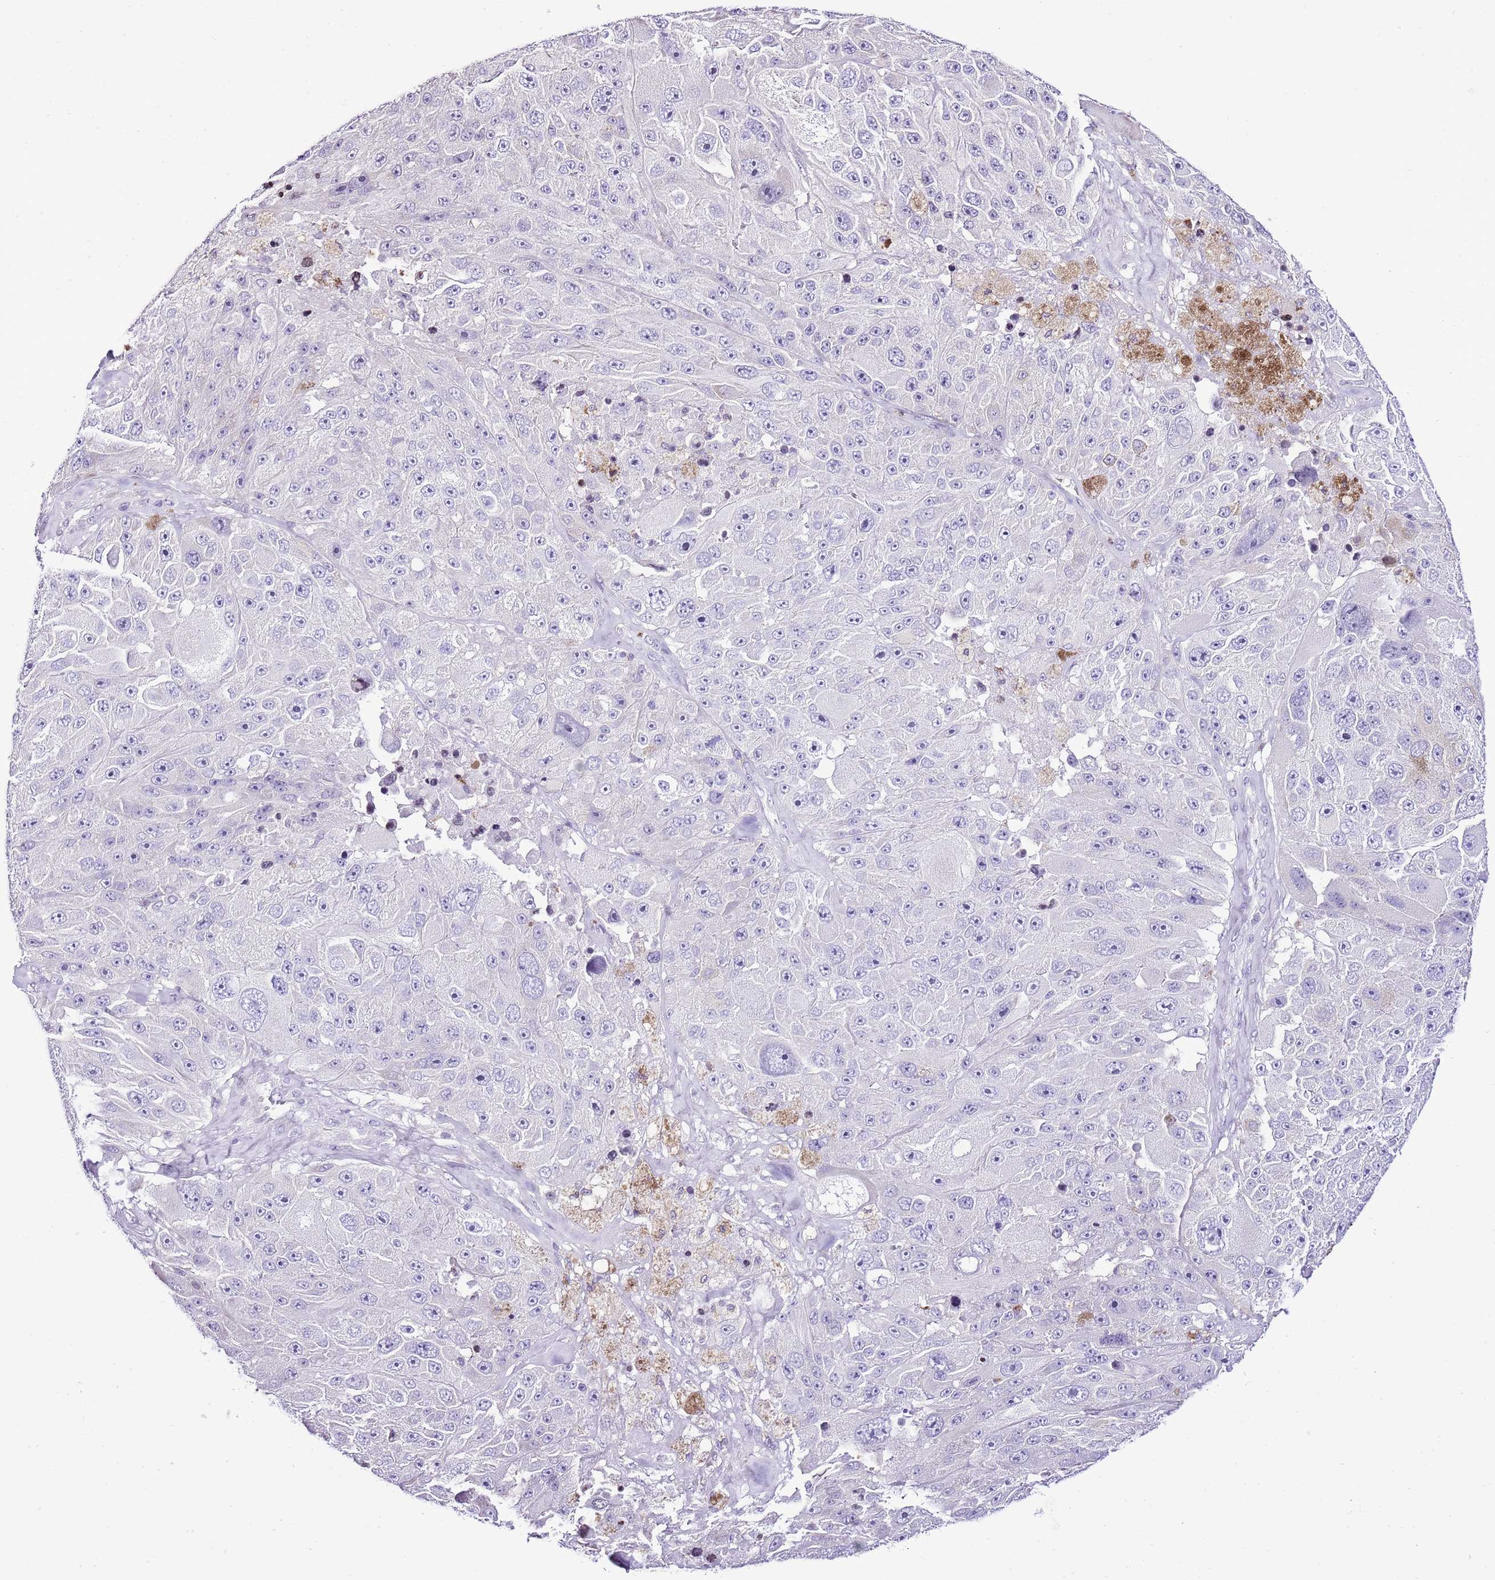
{"staining": {"intensity": "negative", "quantity": "none", "location": "none"}, "tissue": "melanoma", "cell_type": "Tumor cells", "image_type": "cancer", "snomed": [{"axis": "morphology", "description": "Malignant melanoma, Metastatic site"}, {"axis": "topography", "description": "Lymph node"}], "caption": "Human malignant melanoma (metastatic site) stained for a protein using immunohistochemistry (IHC) reveals no expression in tumor cells.", "gene": "PRR15", "patient": {"sex": "male", "age": 62}}